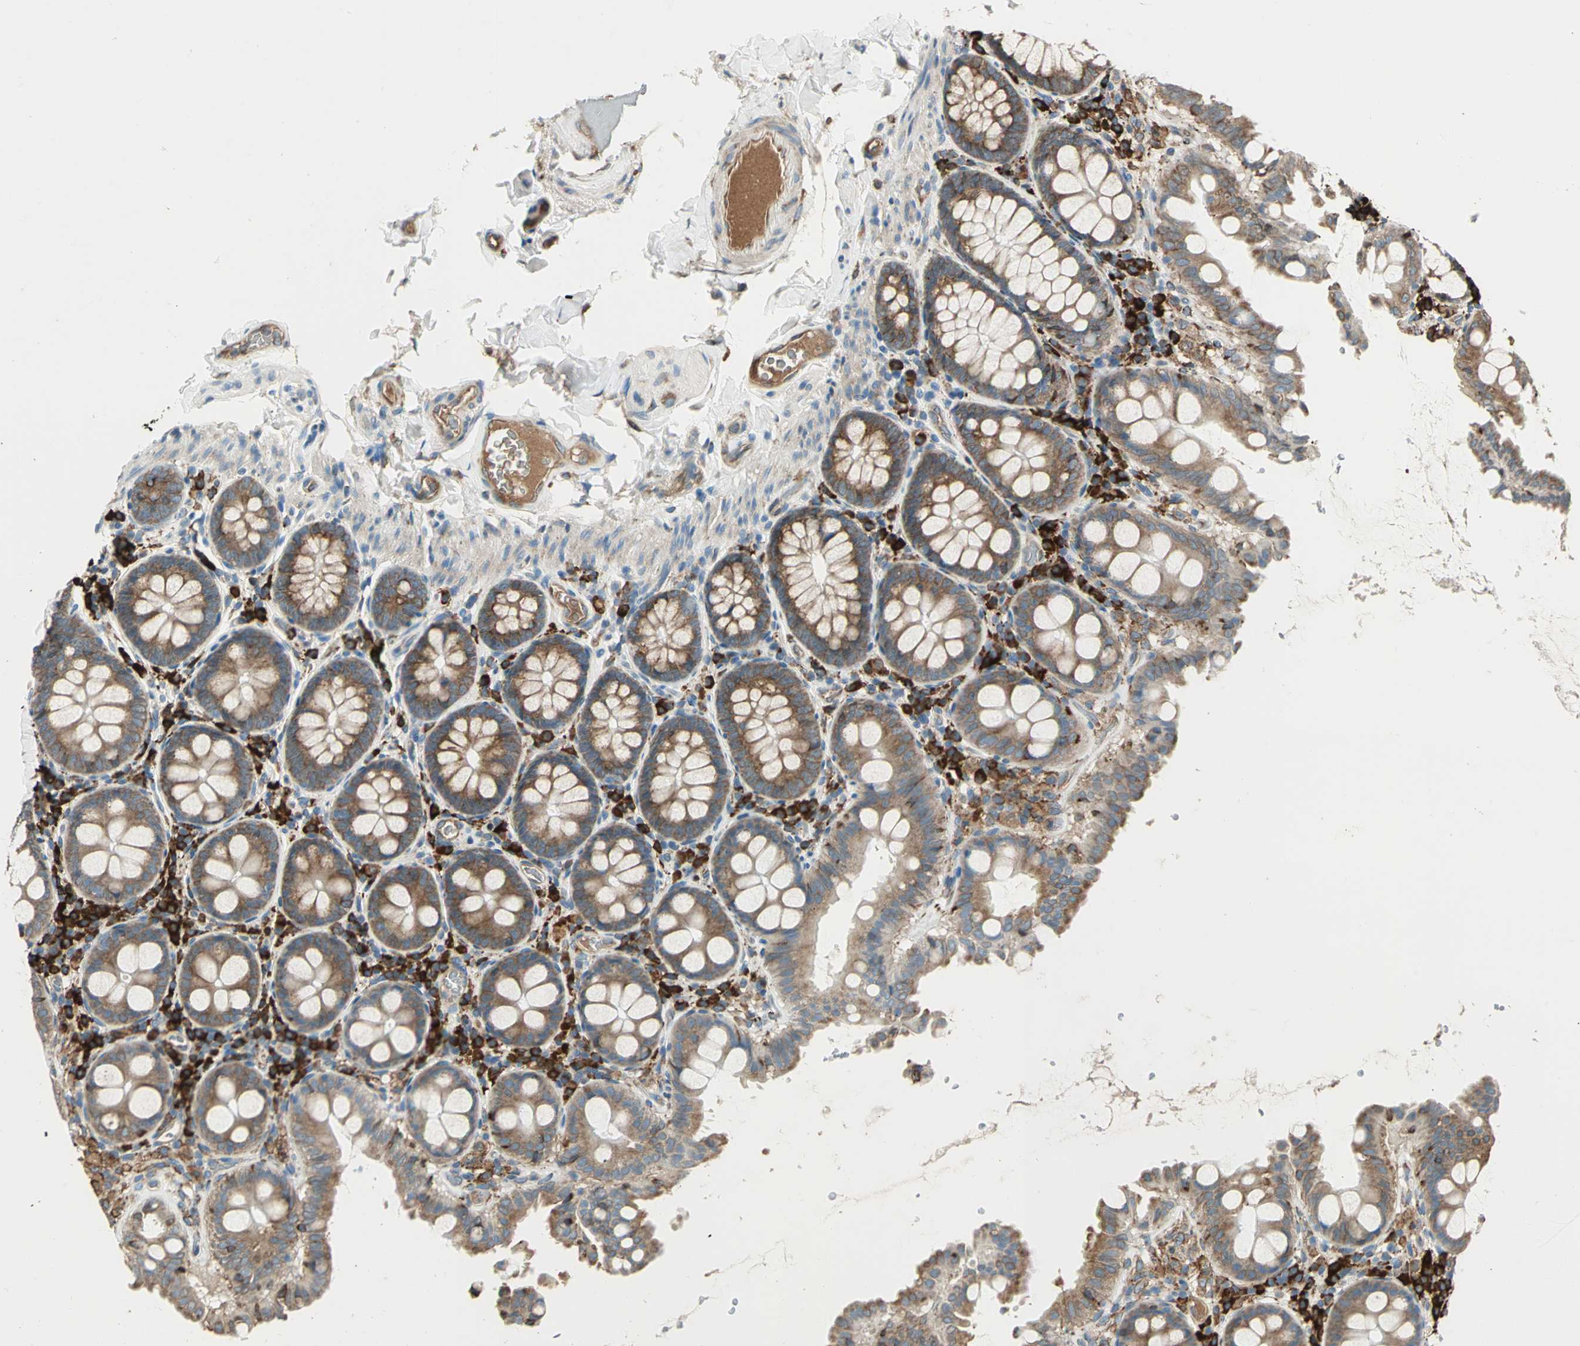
{"staining": {"intensity": "weak", "quantity": ">75%", "location": "cytoplasmic/membranous"}, "tissue": "colon", "cell_type": "Endothelial cells", "image_type": "normal", "snomed": [{"axis": "morphology", "description": "Normal tissue, NOS"}, {"axis": "topography", "description": "Colon"}], "caption": "Normal colon exhibits weak cytoplasmic/membranous expression in about >75% of endothelial cells.", "gene": "PDIA4", "patient": {"sex": "female", "age": 61}}